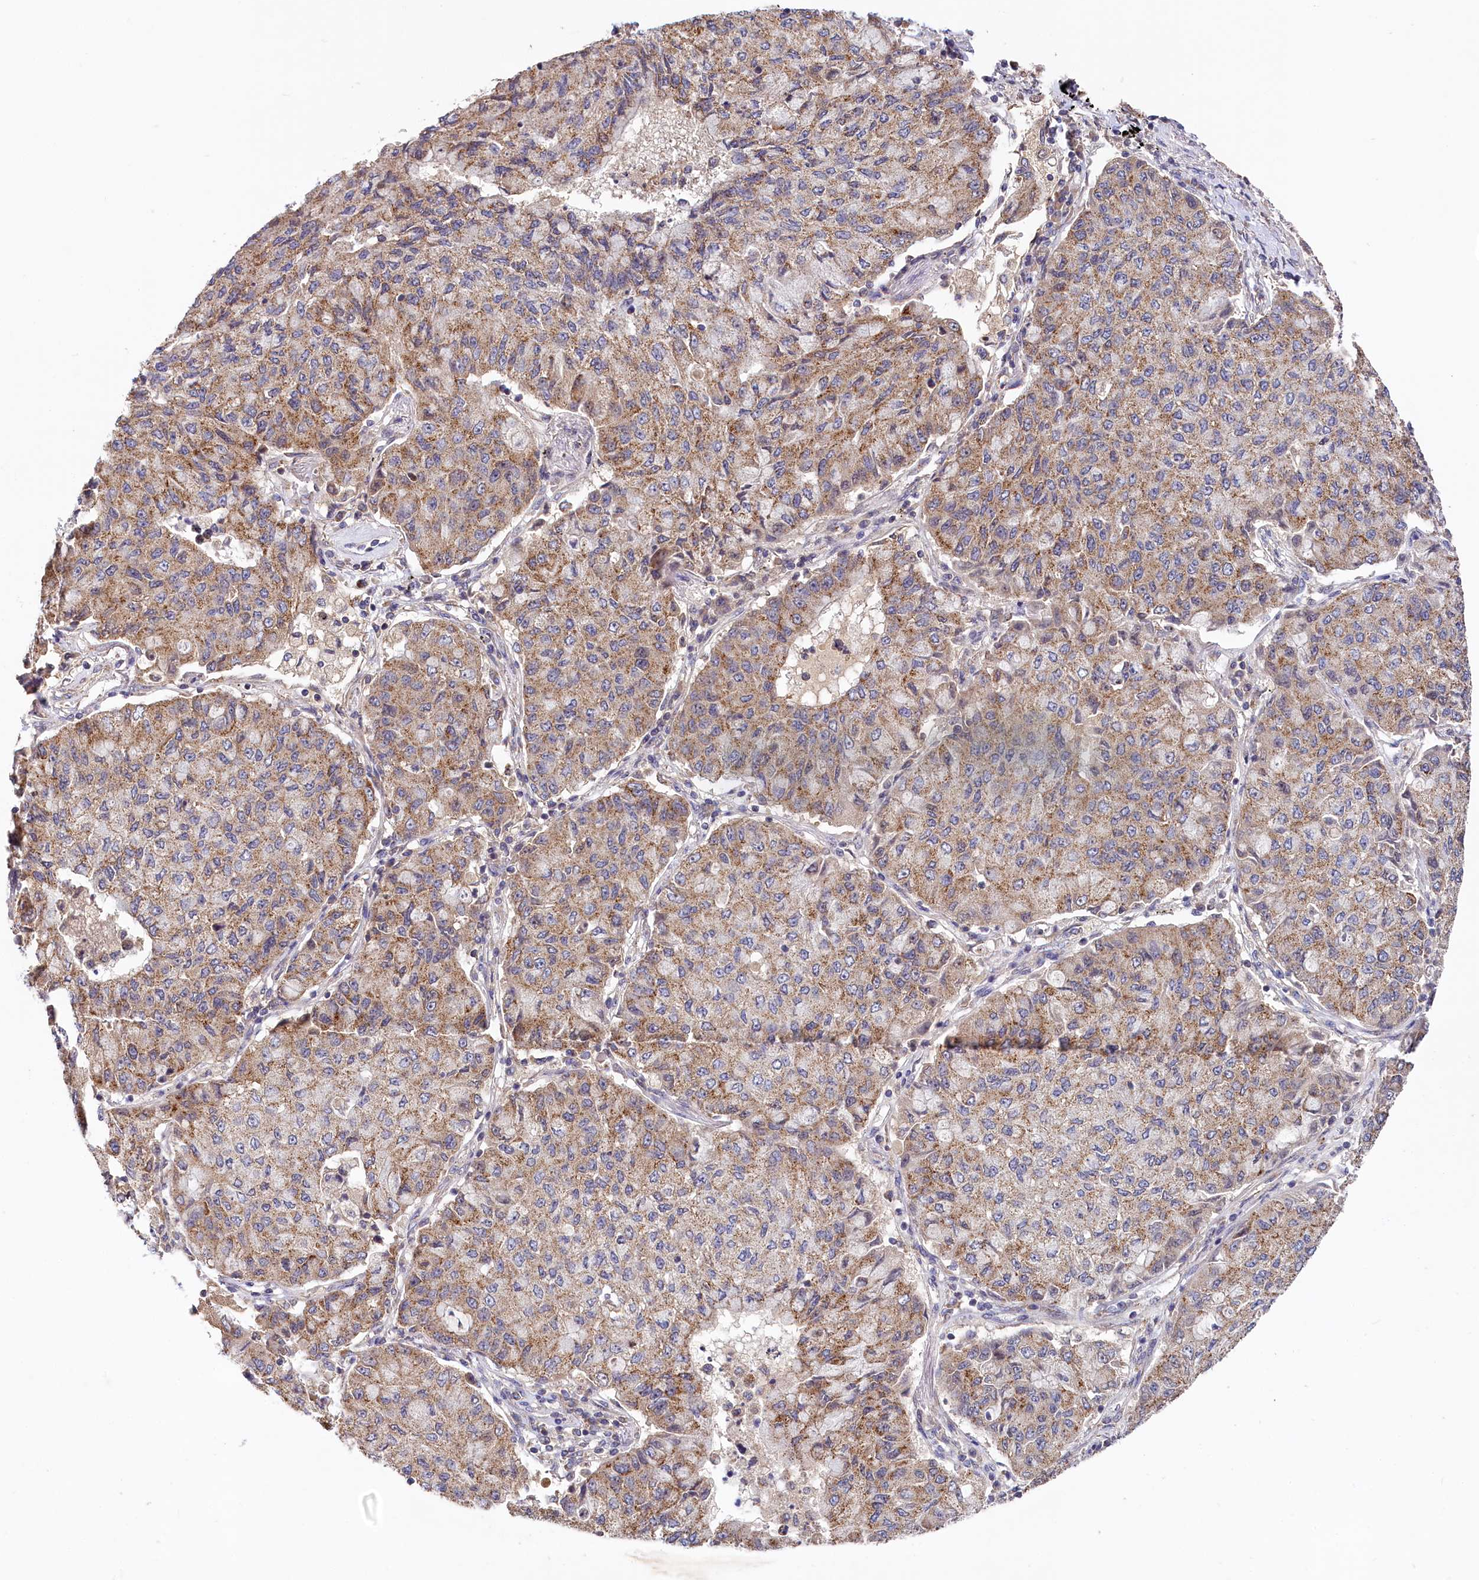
{"staining": {"intensity": "moderate", "quantity": ">75%", "location": "cytoplasmic/membranous"}, "tissue": "lung cancer", "cell_type": "Tumor cells", "image_type": "cancer", "snomed": [{"axis": "morphology", "description": "Squamous cell carcinoma, NOS"}, {"axis": "topography", "description": "Lung"}], "caption": "Protein expression analysis of human squamous cell carcinoma (lung) reveals moderate cytoplasmic/membranous positivity in approximately >75% of tumor cells.", "gene": "SPINK9", "patient": {"sex": "male", "age": 74}}